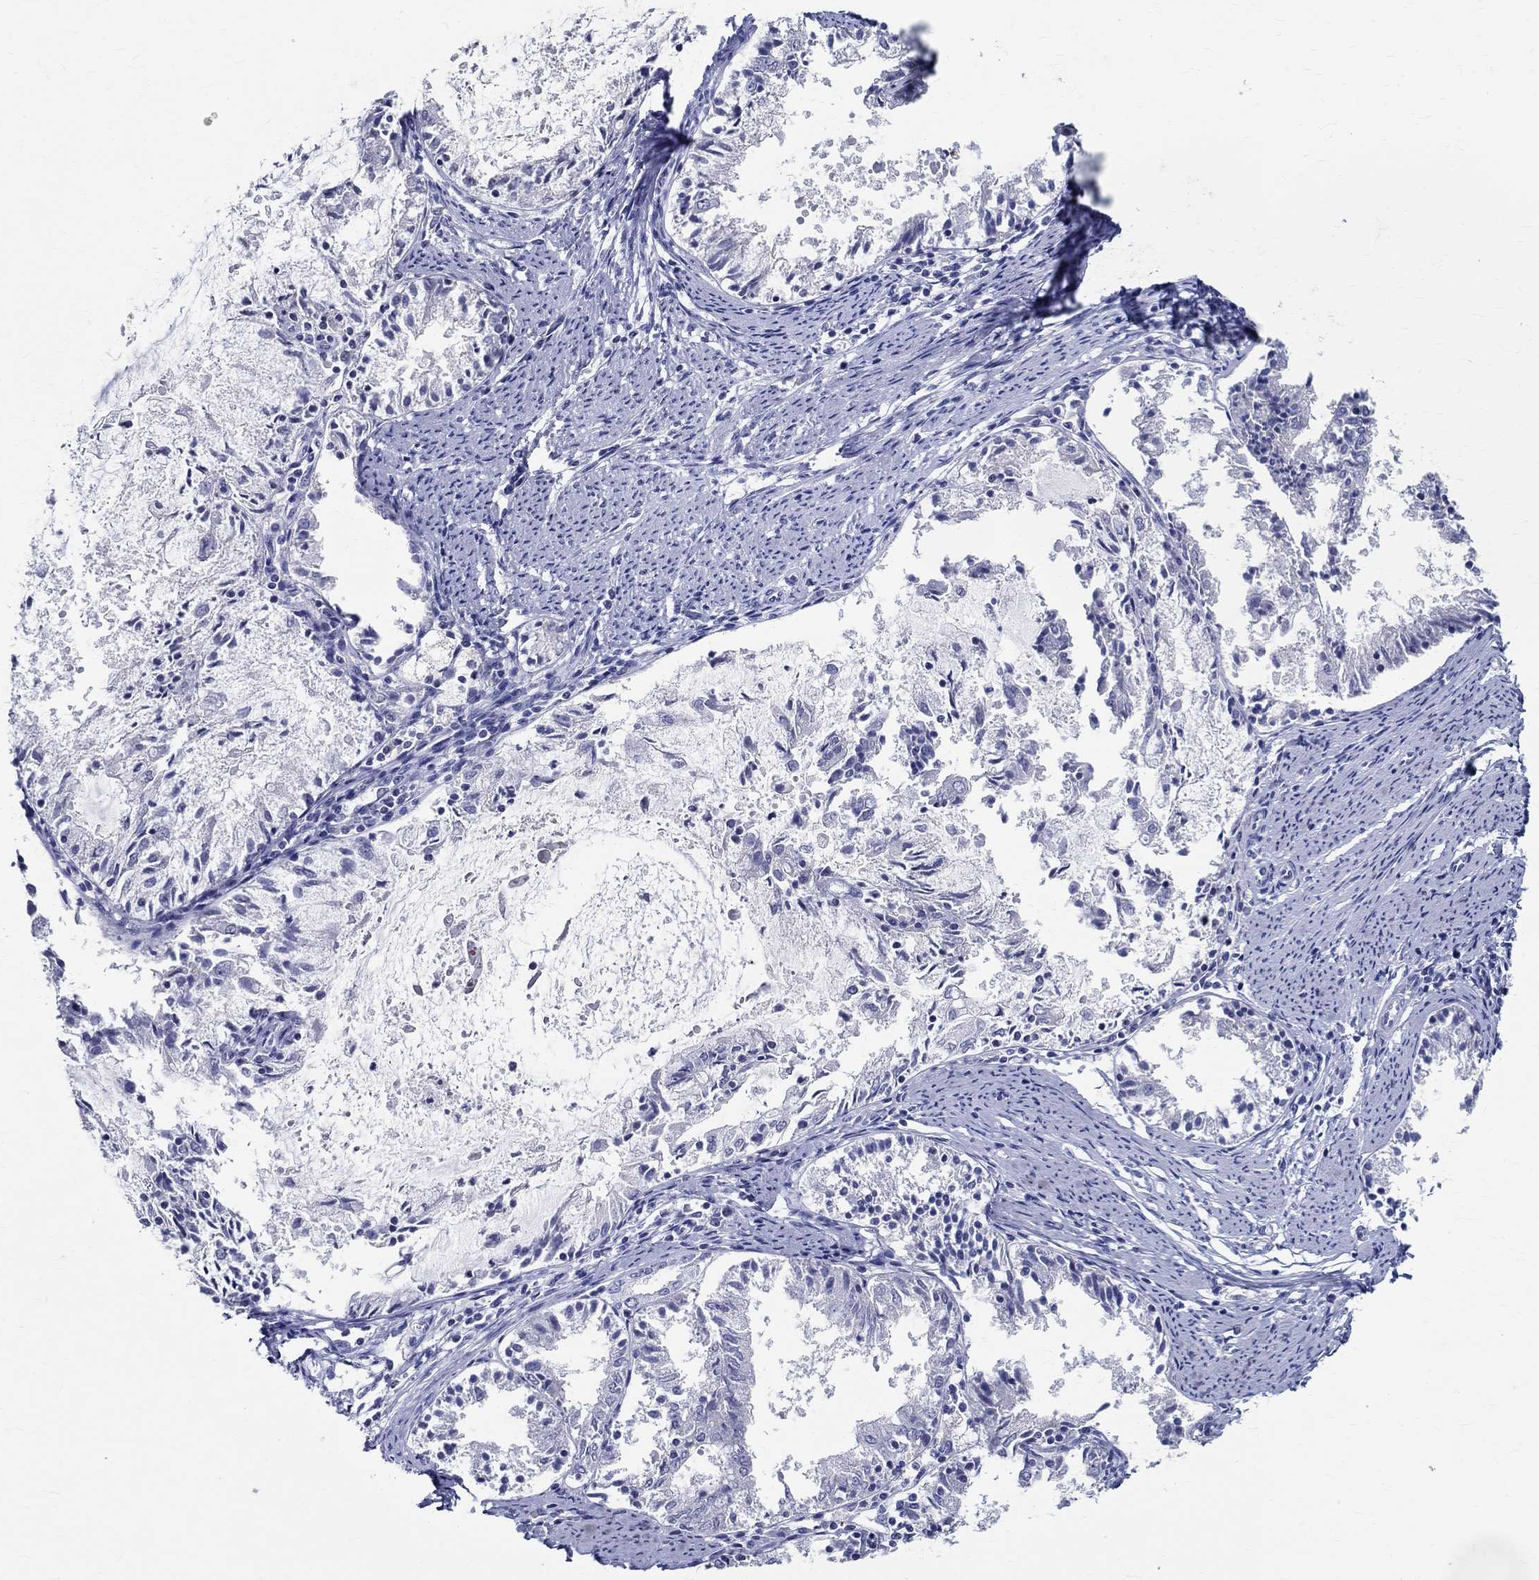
{"staining": {"intensity": "negative", "quantity": "none", "location": "none"}, "tissue": "endometrial cancer", "cell_type": "Tumor cells", "image_type": "cancer", "snomed": [{"axis": "morphology", "description": "Adenocarcinoma, NOS"}, {"axis": "topography", "description": "Endometrium"}], "caption": "High power microscopy histopathology image of an IHC photomicrograph of adenocarcinoma (endometrial), revealing no significant expression in tumor cells.", "gene": "CETN1", "patient": {"sex": "female", "age": 57}}